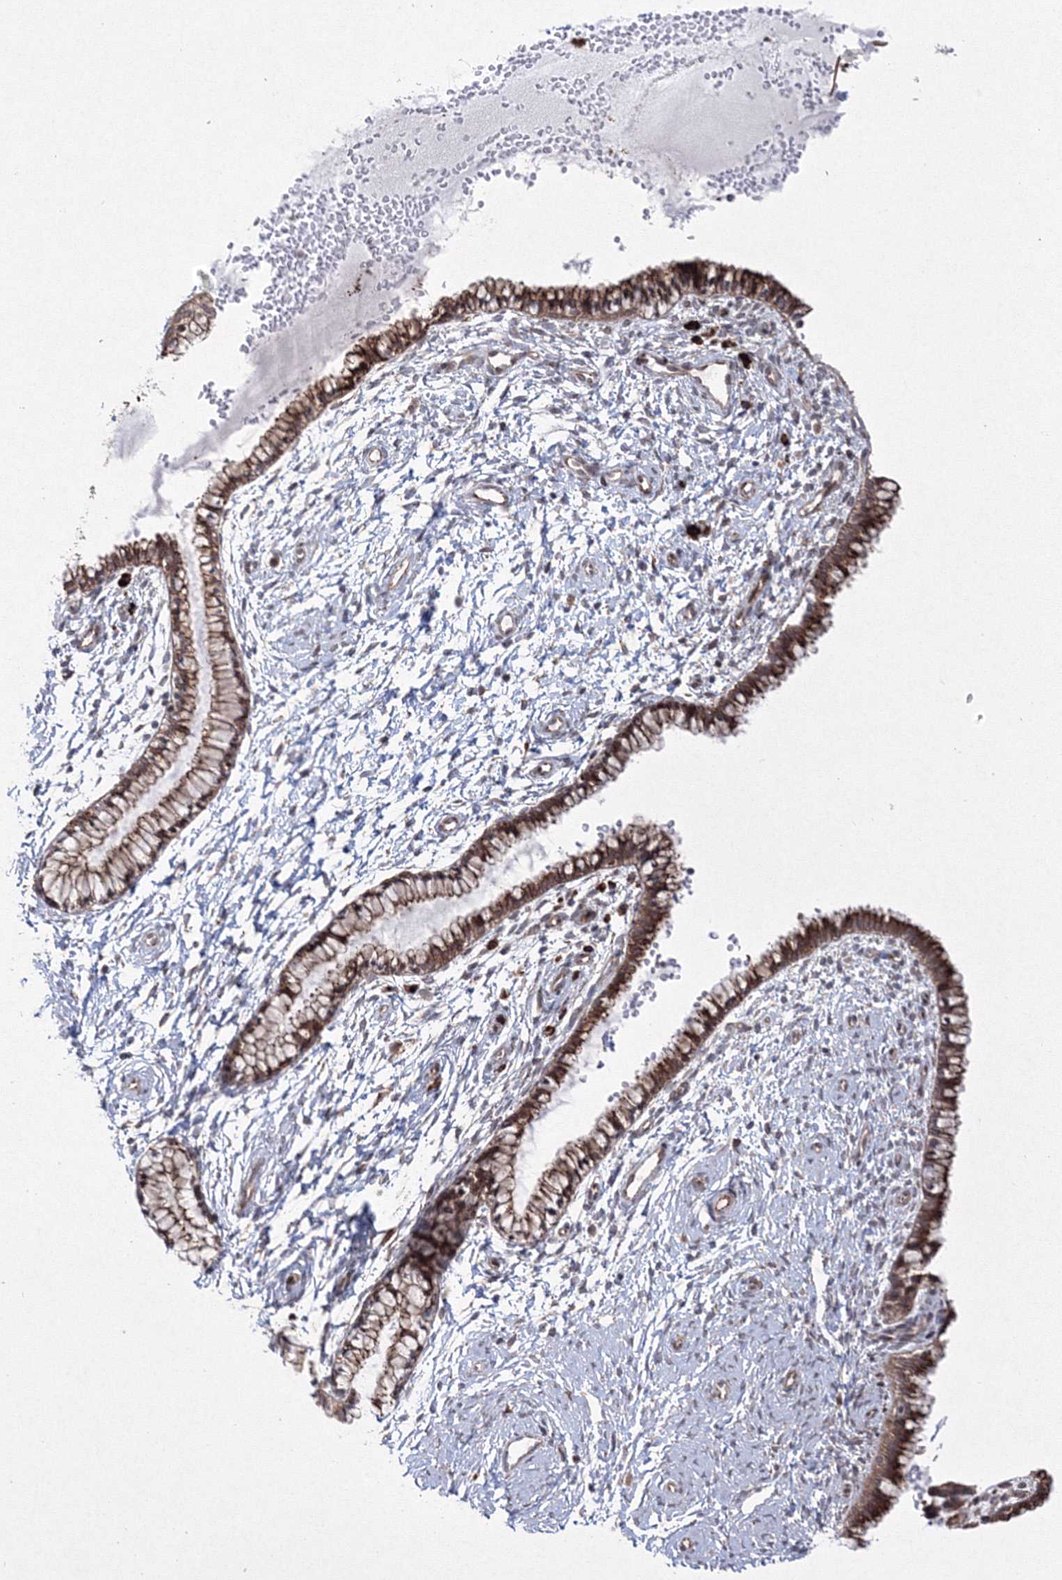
{"staining": {"intensity": "strong", "quantity": ">75%", "location": "cytoplasmic/membranous"}, "tissue": "cervix", "cell_type": "Glandular cells", "image_type": "normal", "snomed": [{"axis": "morphology", "description": "Normal tissue, NOS"}, {"axis": "topography", "description": "Cervix"}], "caption": "A brown stain labels strong cytoplasmic/membranous positivity of a protein in glandular cells of benign human cervix. (brown staining indicates protein expression, while blue staining denotes nuclei).", "gene": "EFCAB12", "patient": {"sex": "female", "age": 33}}